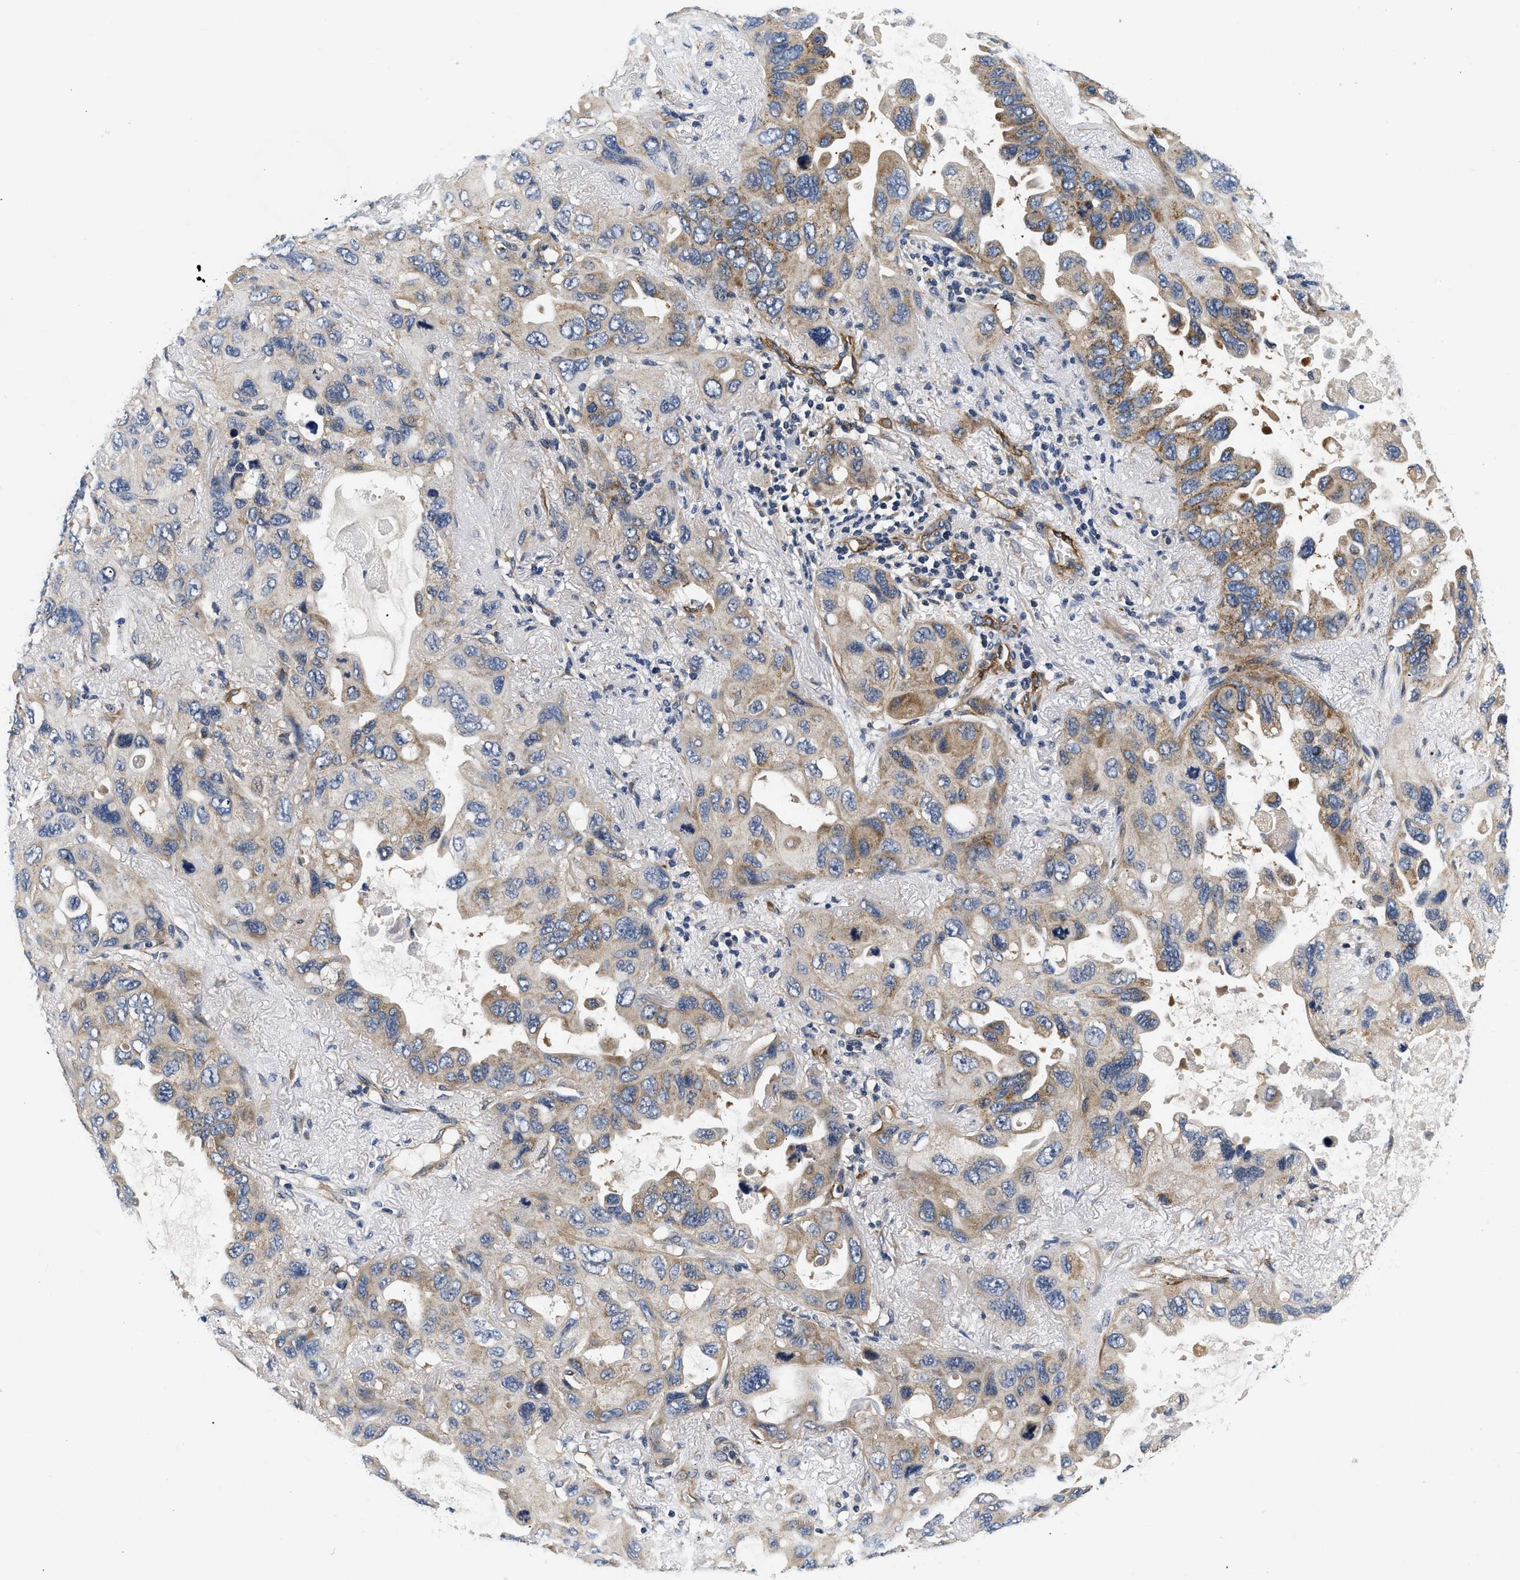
{"staining": {"intensity": "weak", "quantity": "25%-75%", "location": "cytoplasmic/membranous"}, "tissue": "lung cancer", "cell_type": "Tumor cells", "image_type": "cancer", "snomed": [{"axis": "morphology", "description": "Squamous cell carcinoma, NOS"}, {"axis": "topography", "description": "Lung"}], "caption": "Protein staining of squamous cell carcinoma (lung) tissue exhibits weak cytoplasmic/membranous positivity in approximately 25%-75% of tumor cells.", "gene": "NME6", "patient": {"sex": "female", "age": 73}}